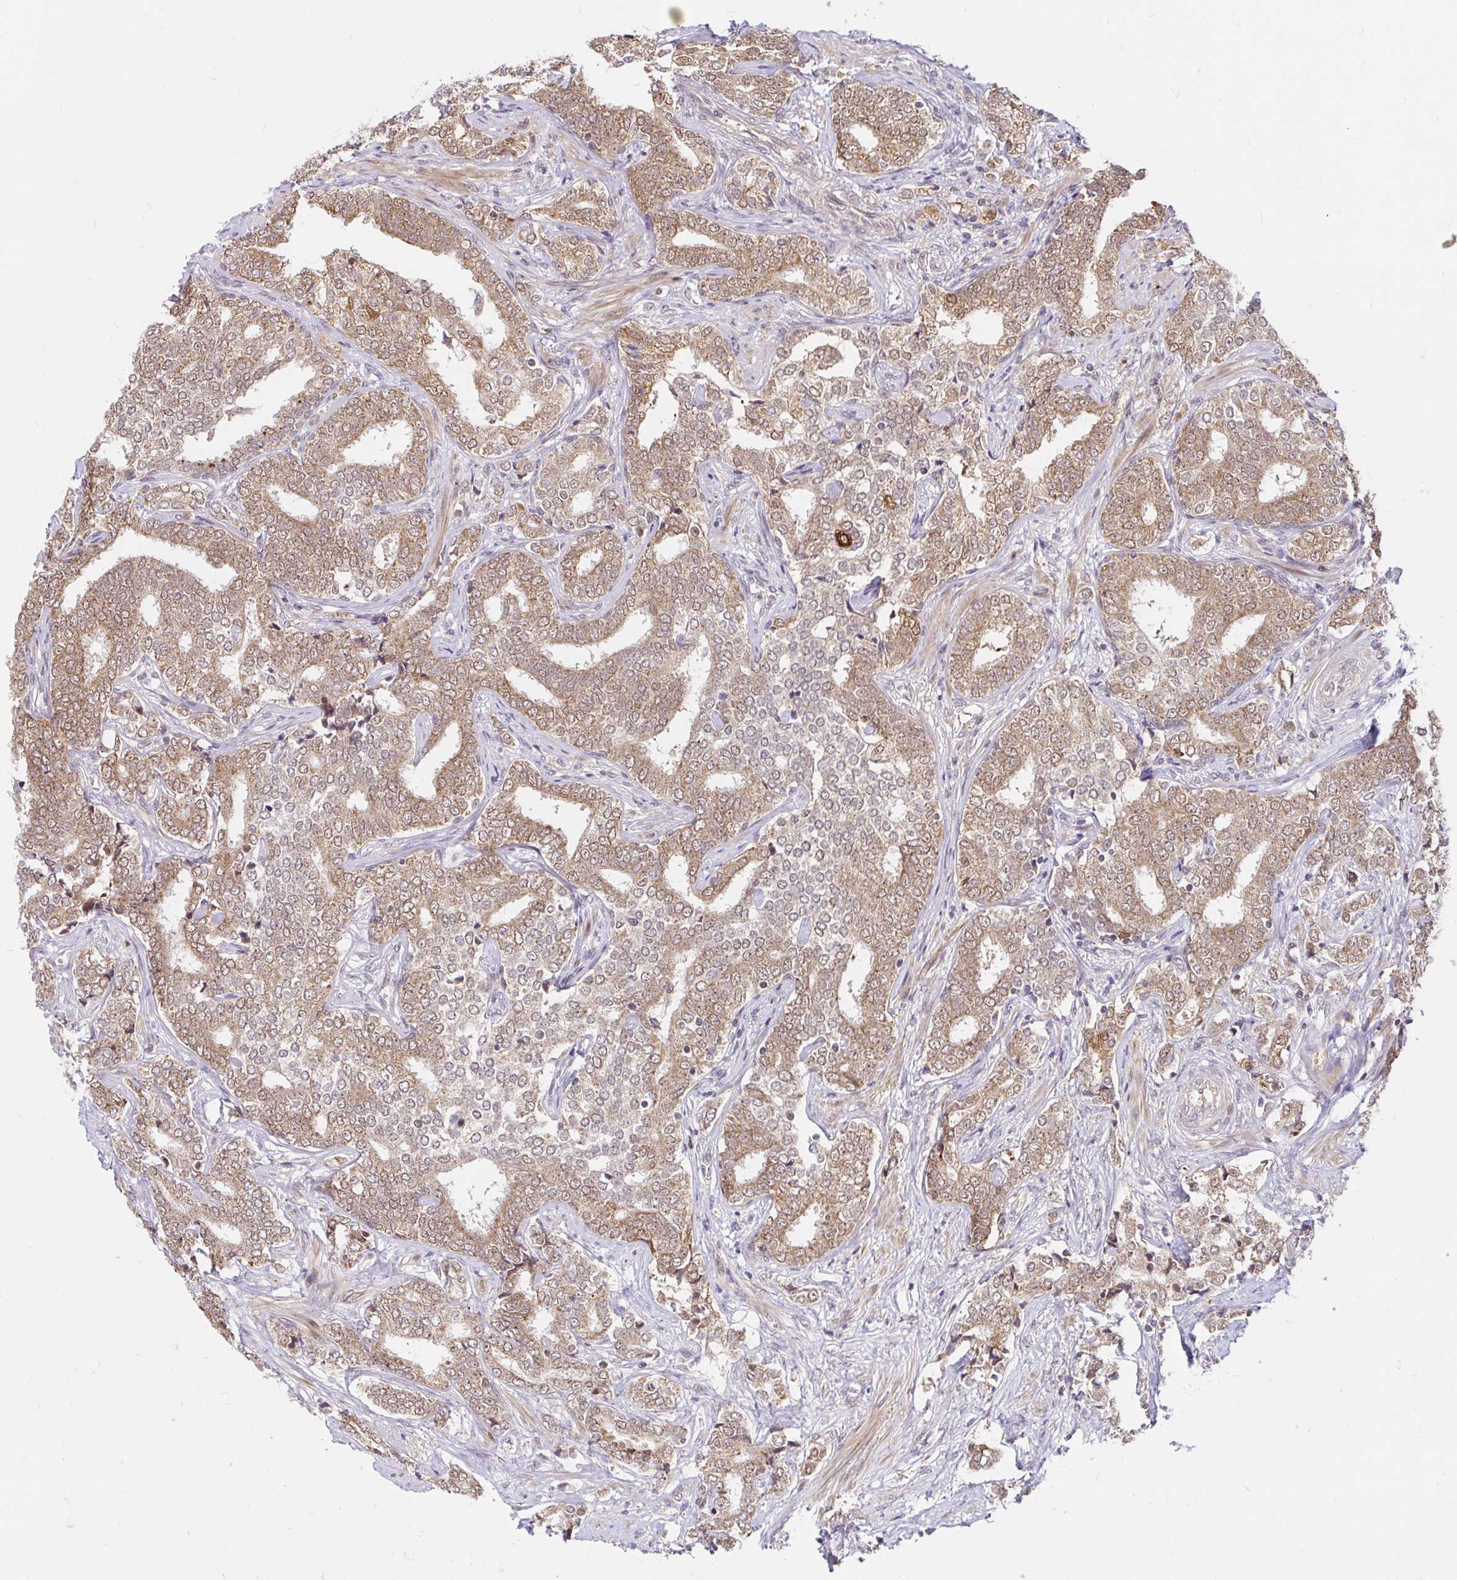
{"staining": {"intensity": "moderate", "quantity": ">75%", "location": "cytoplasmic/membranous"}, "tissue": "prostate cancer", "cell_type": "Tumor cells", "image_type": "cancer", "snomed": [{"axis": "morphology", "description": "Adenocarcinoma, High grade"}, {"axis": "topography", "description": "Prostate"}], "caption": "Adenocarcinoma (high-grade) (prostate) stained with immunohistochemistry (IHC) displays moderate cytoplasmic/membranous expression in about >75% of tumor cells.", "gene": "TIMM50", "patient": {"sex": "male", "age": 72}}